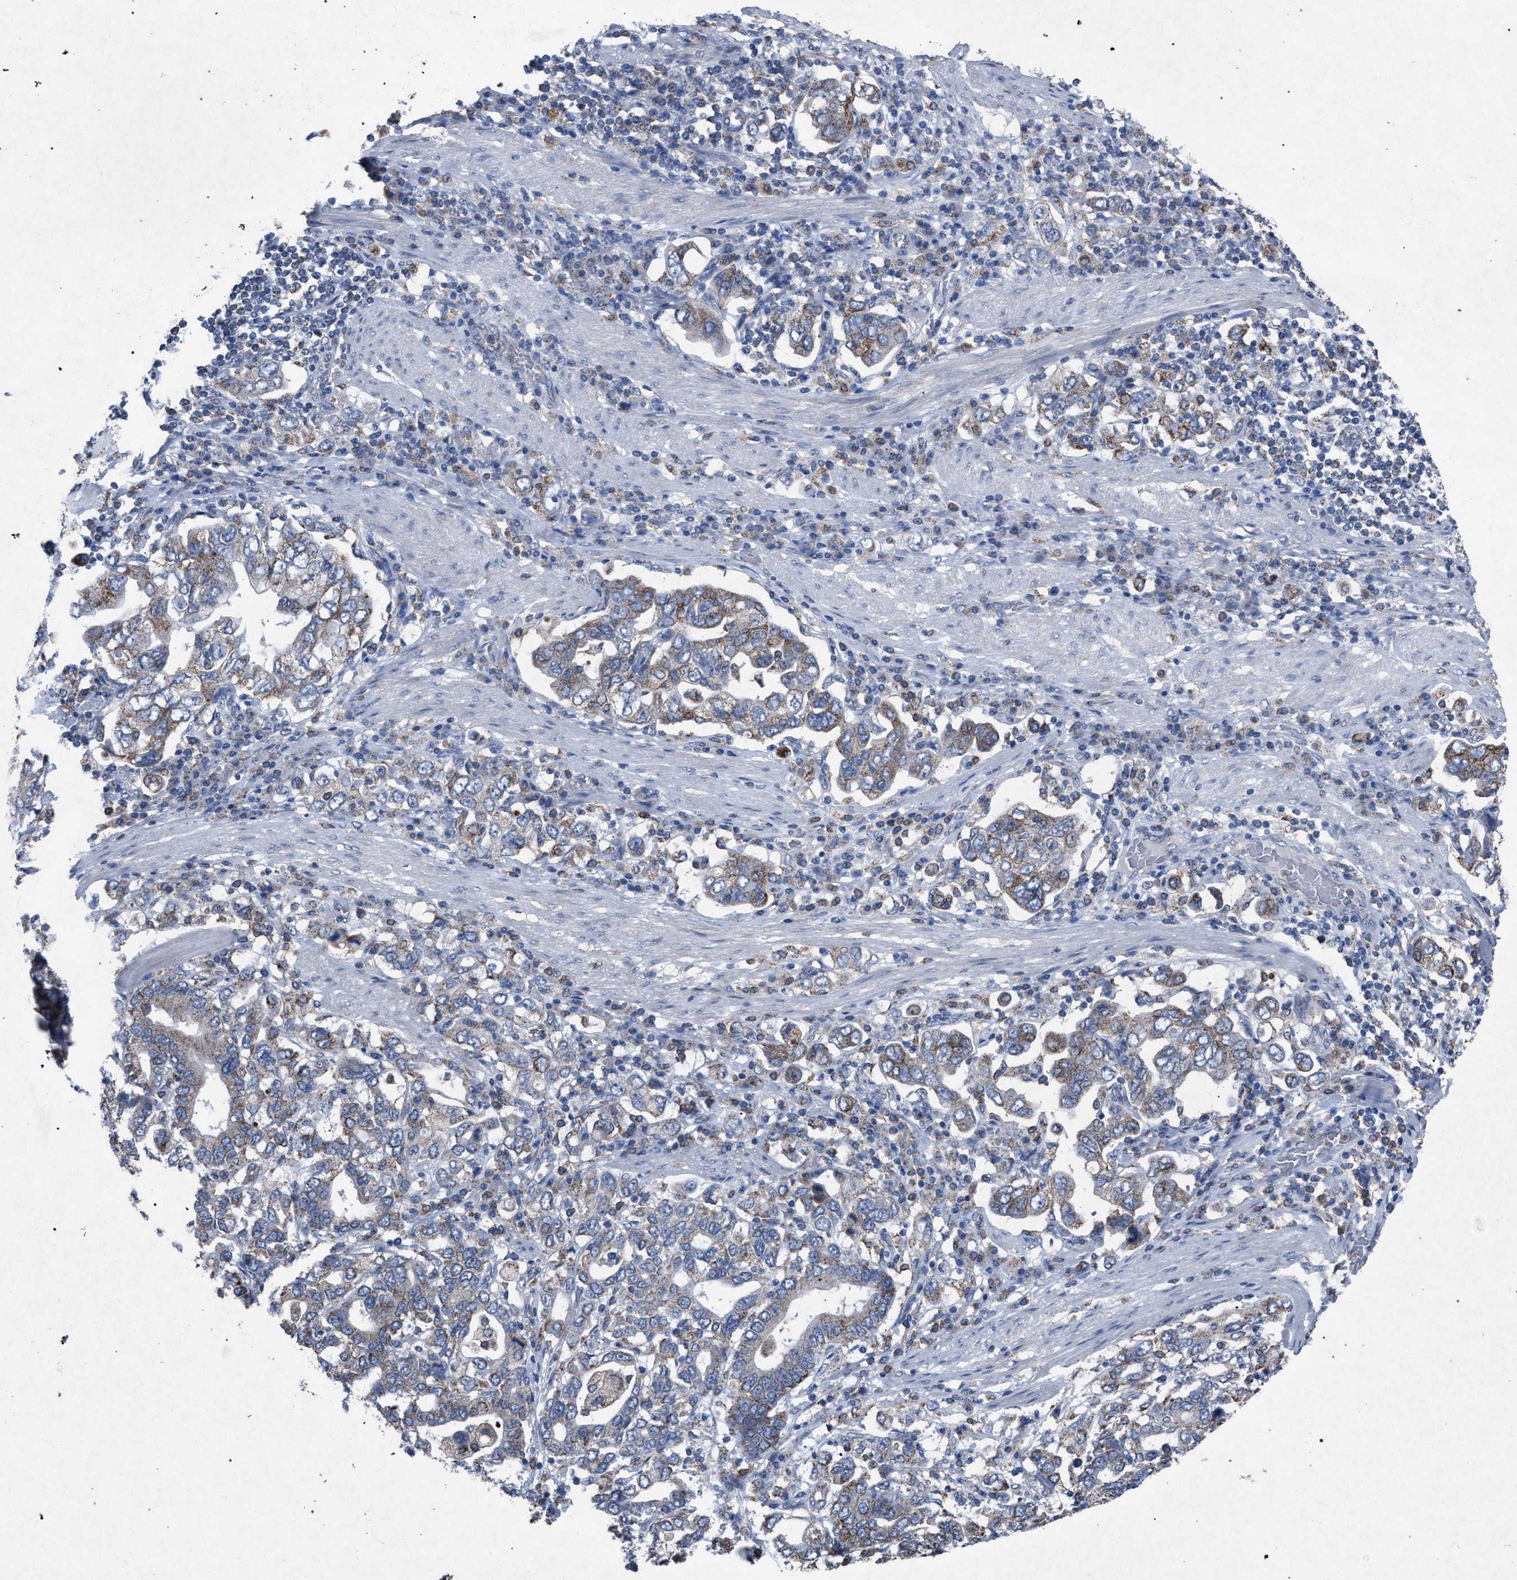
{"staining": {"intensity": "weak", "quantity": ">75%", "location": "cytoplasmic/membranous"}, "tissue": "stomach cancer", "cell_type": "Tumor cells", "image_type": "cancer", "snomed": [{"axis": "morphology", "description": "Adenocarcinoma, NOS"}, {"axis": "topography", "description": "Stomach, upper"}], "caption": "The histopathology image reveals a brown stain indicating the presence of a protein in the cytoplasmic/membranous of tumor cells in adenocarcinoma (stomach).", "gene": "HSD17B4", "patient": {"sex": "male", "age": 62}}